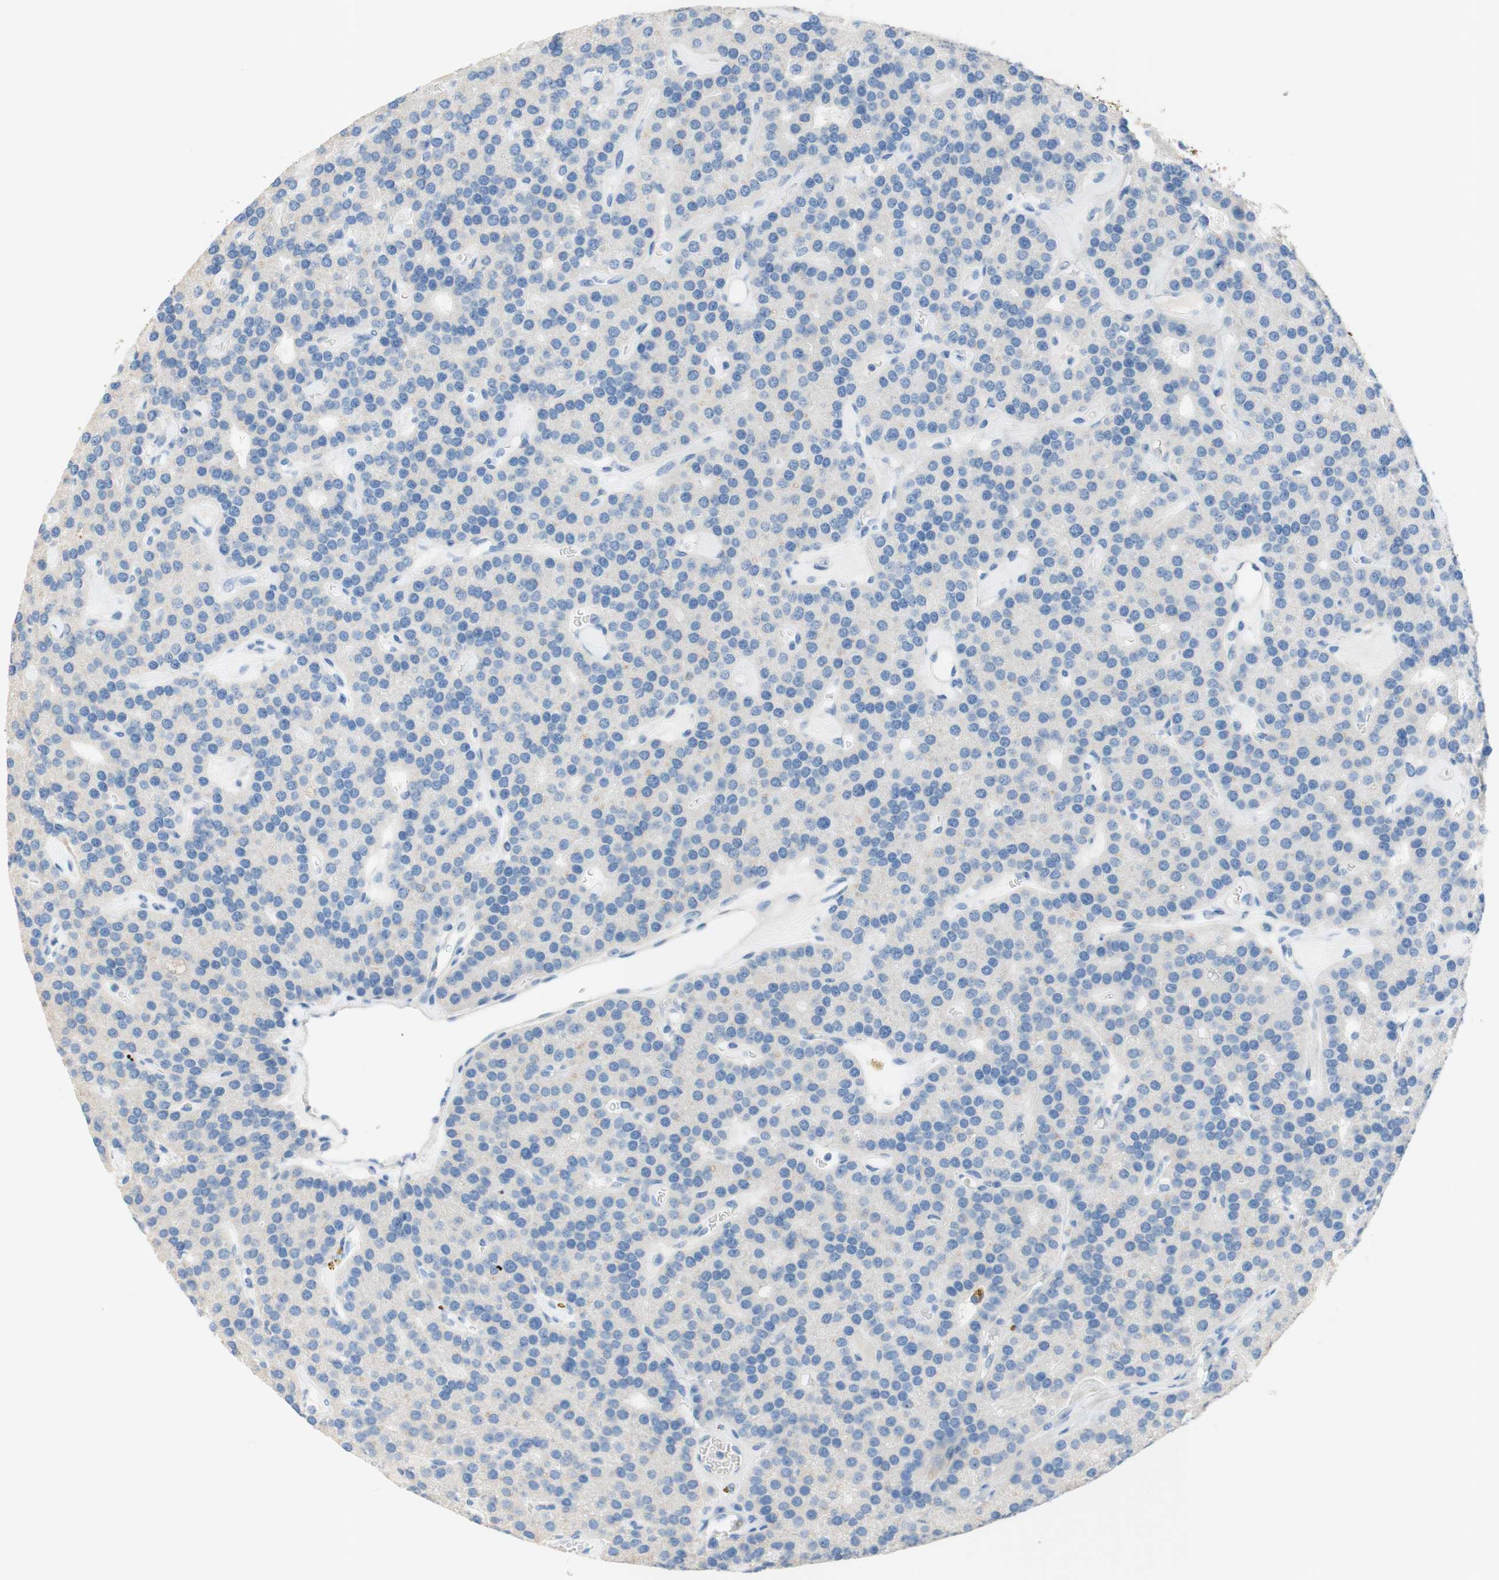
{"staining": {"intensity": "negative", "quantity": "none", "location": "none"}, "tissue": "parathyroid gland", "cell_type": "Glandular cells", "image_type": "normal", "snomed": [{"axis": "morphology", "description": "Normal tissue, NOS"}, {"axis": "morphology", "description": "Adenoma, NOS"}, {"axis": "topography", "description": "Parathyroid gland"}], "caption": "Glandular cells show no significant protein expression in unremarkable parathyroid gland. (Stains: DAB (3,3'-diaminobenzidine) immunohistochemistry (IHC) with hematoxylin counter stain, Microscopy: brightfield microscopy at high magnification).", "gene": "POLR2J3", "patient": {"sex": "female", "age": 86}}